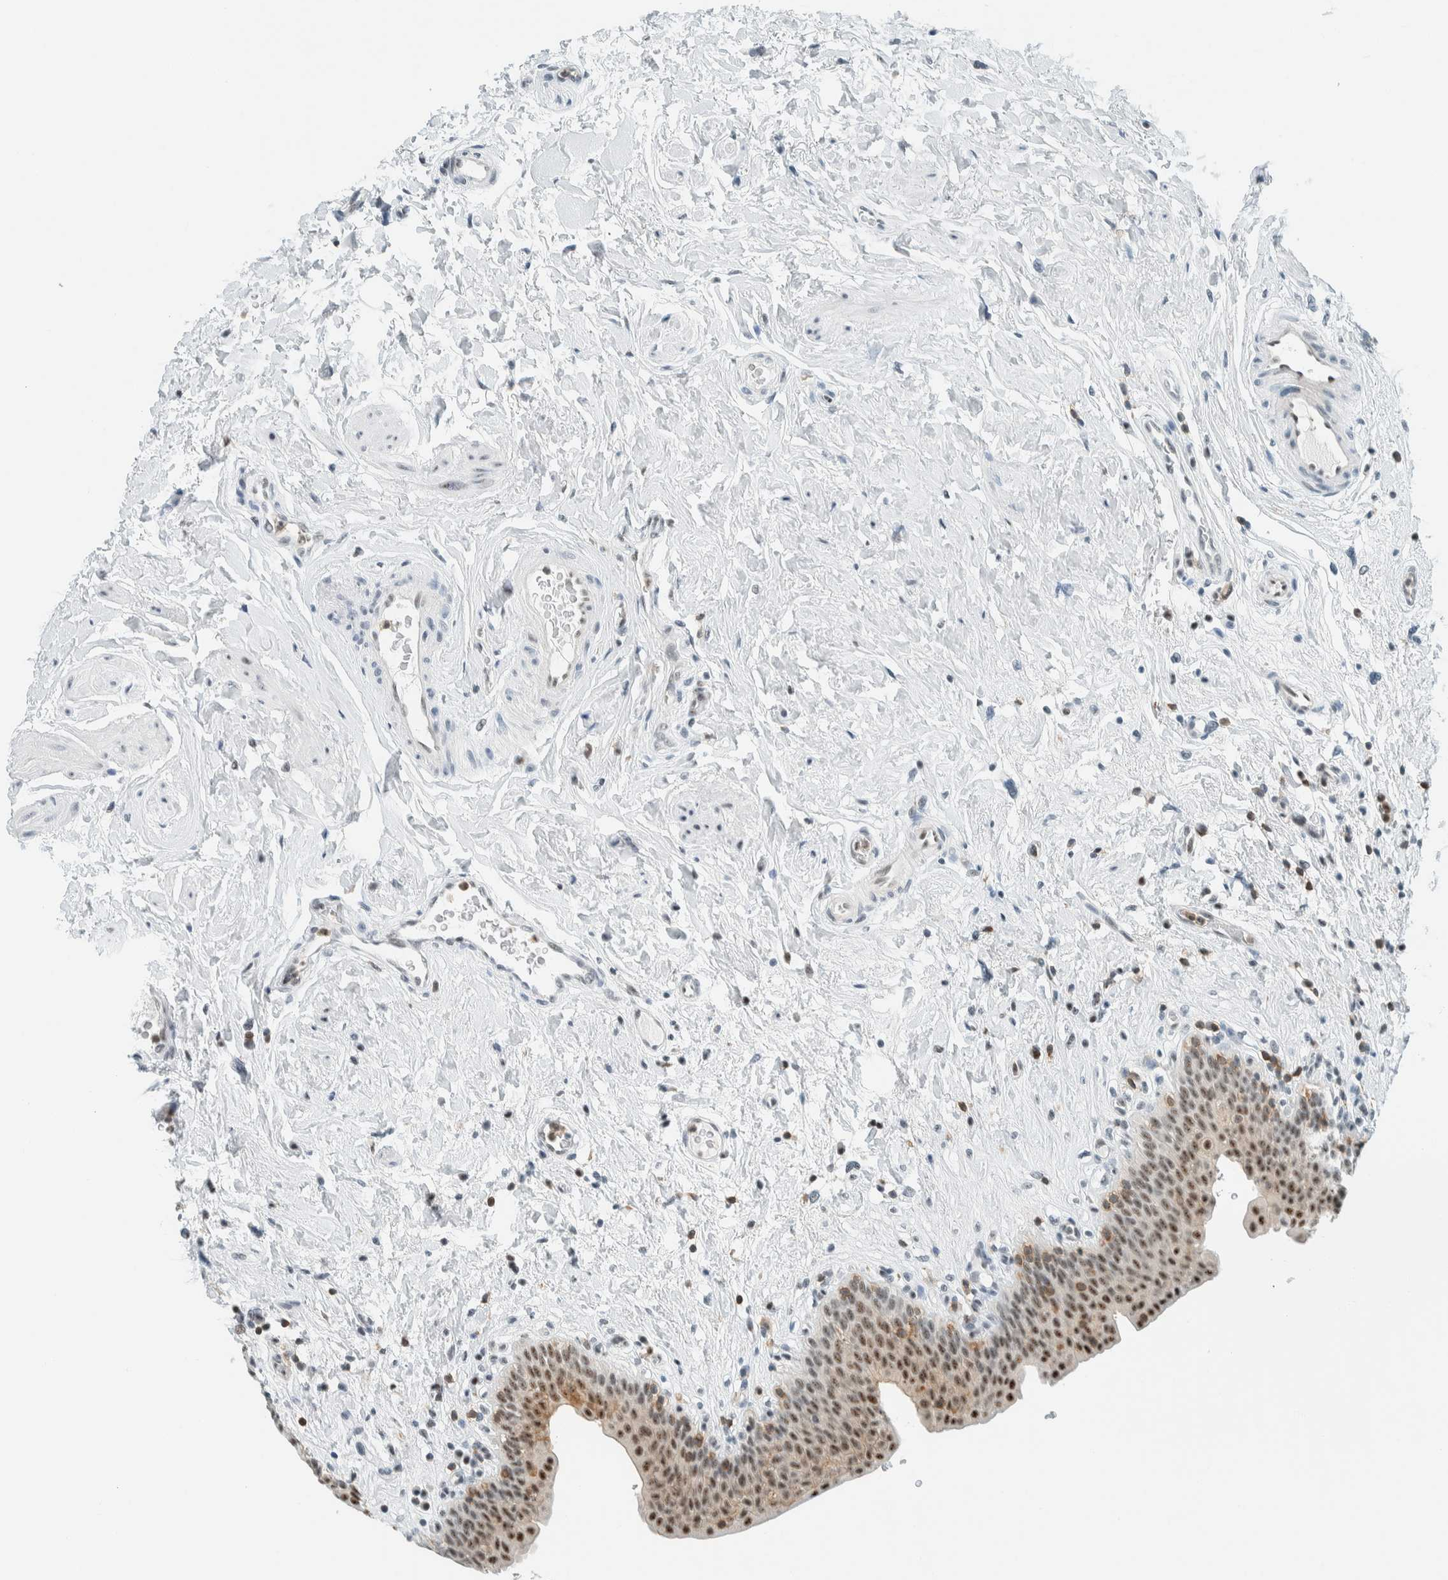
{"staining": {"intensity": "moderate", "quantity": ">75%", "location": "cytoplasmic/membranous,nuclear"}, "tissue": "urinary bladder", "cell_type": "Urothelial cells", "image_type": "normal", "snomed": [{"axis": "morphology", "description": "Normal tissue, NOS"}, {"axis": "topography", "description": "Urinary bladder"}], "caption": "This is an image of immunohistochemistry staining of unremarkable urinary bladder, which shows moderate expression in the cytoplasmic/membranous,nuclear of urothelial cells.", "gene": "CYSRT1", "patient": {"sex": "male", "age": 83}}